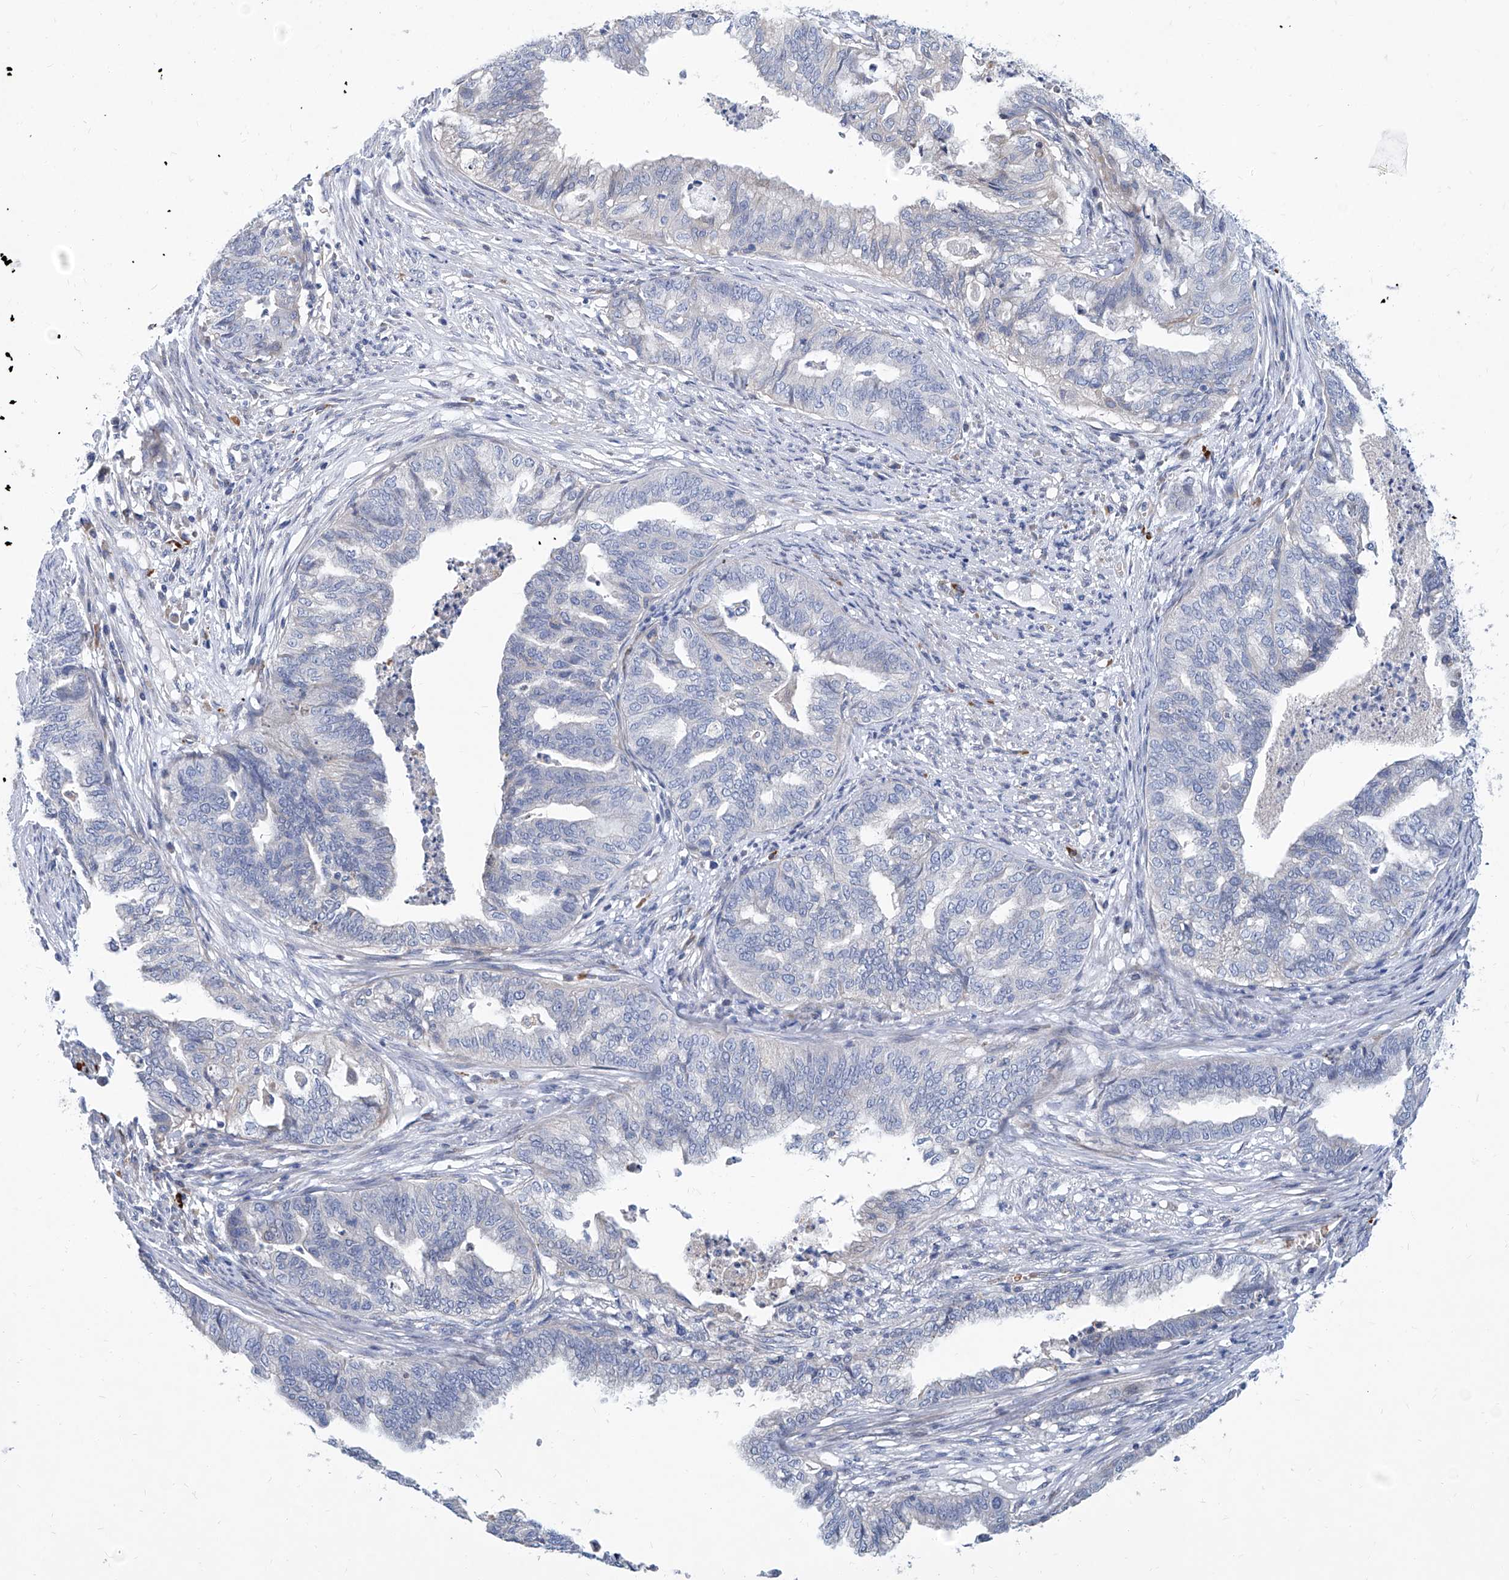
{"staining": {"intensity": "negative", "quantity": "none", "location": "none"}, "tissue": "endometrial cancer", "cell_type": "Tumor cells", "image_type": "cancer", "snomed": [{"axis": "morphology", "description": "Adenocarcinoma, NOS"}, {"axis": "topography", "description": "Endometrium"}], "caption": "Immunohistochemistry (IHC) histopathology image of neoplastic tissue: human endometrial adenocarcinoma stained with DAB (3,3'-diaminobenzidine) shows no significant protein staining in tumor cells. The staining was performed using DAB (3,3'-diaminobenzidine) to visualize the protein expression in brown, while the nuclei were stained in blue with hematoxylin (Magnification: 20x).", "gene": "FPR2", "patient": {"sex": "female", "age": 79}}